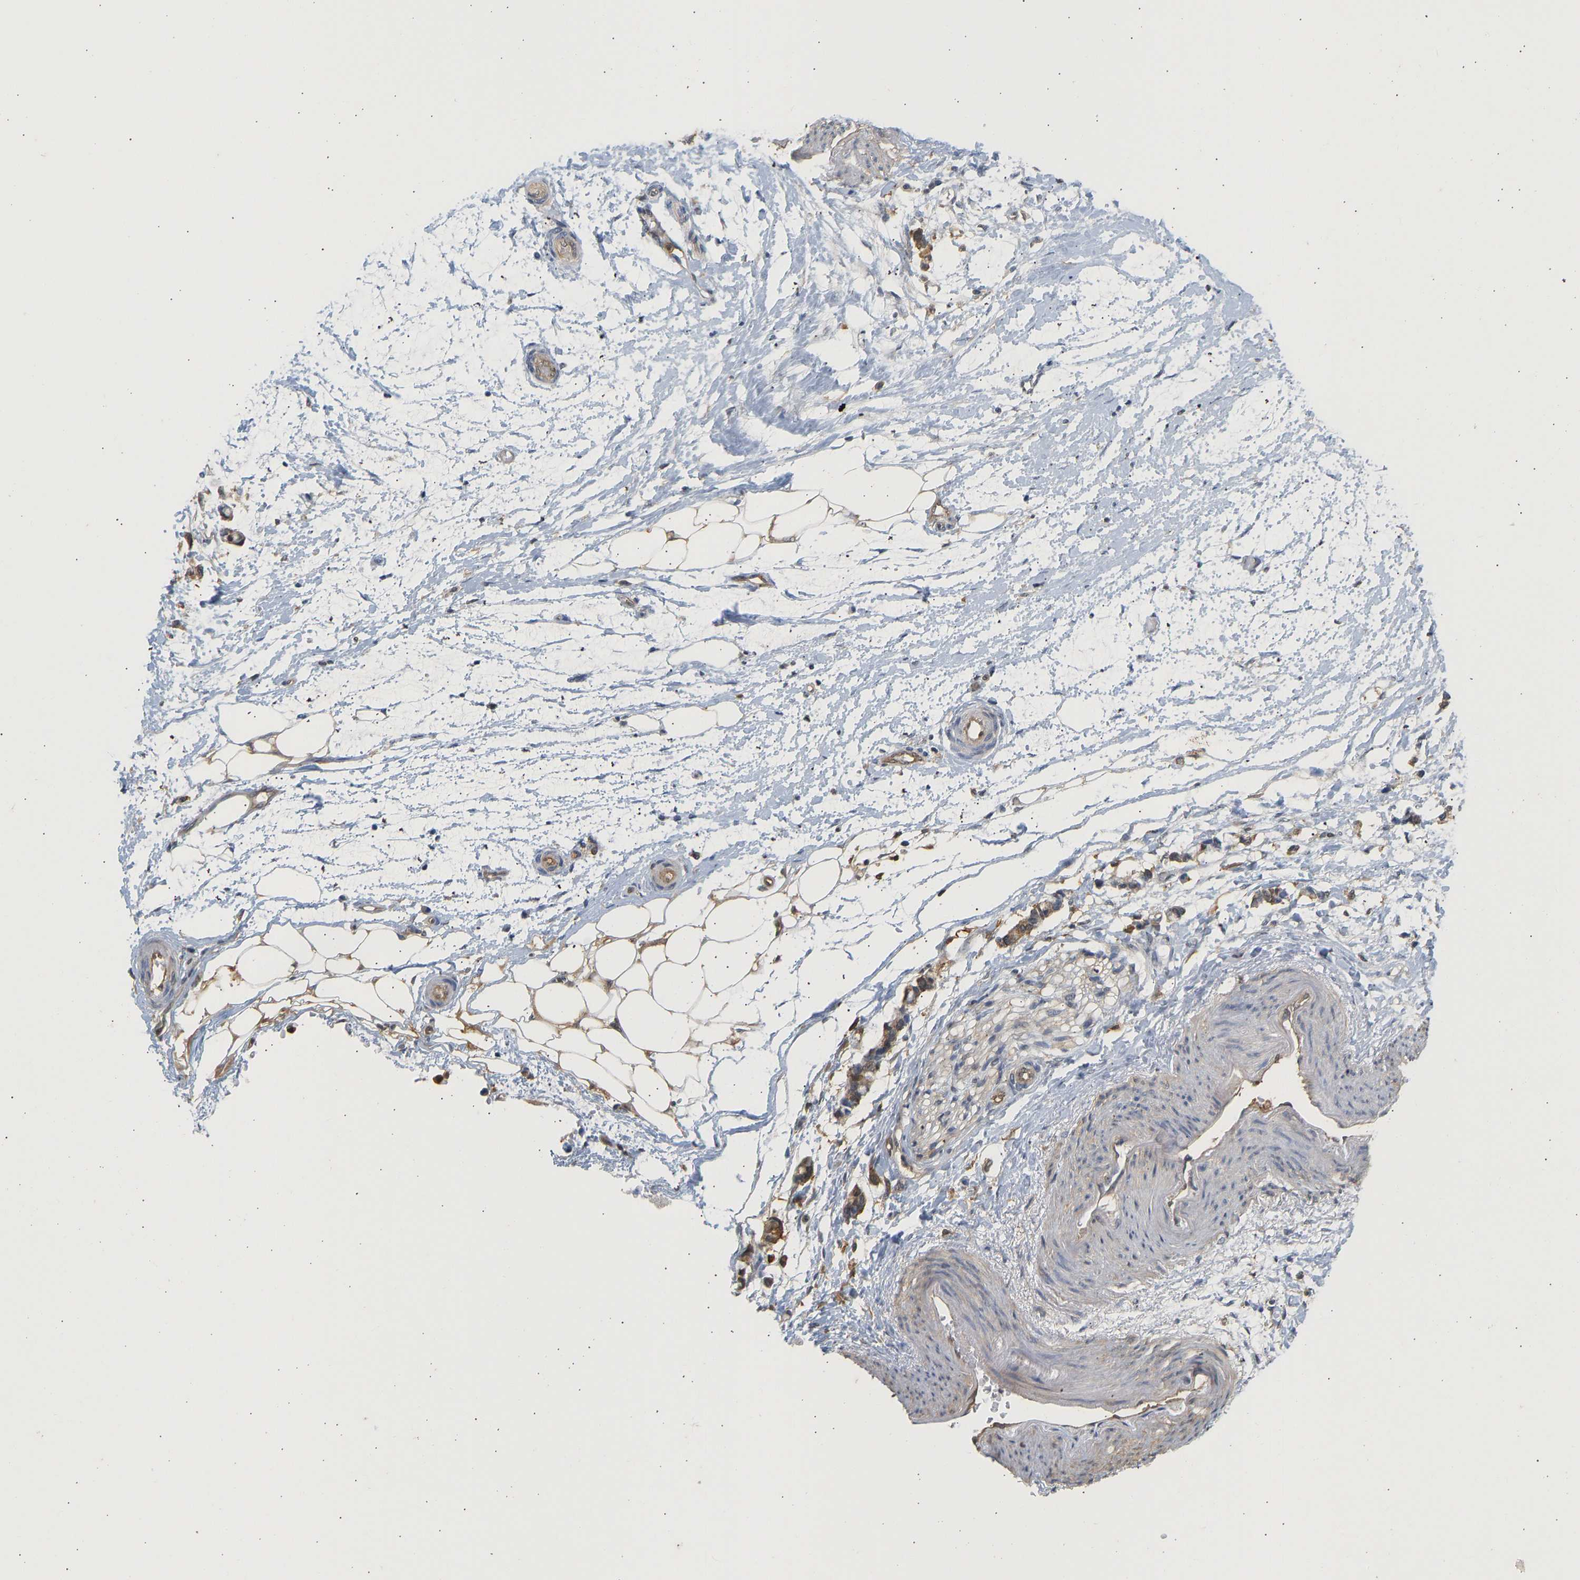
{"staining": {"intensity": "moderate", "quantity": ">75%", "location": "cytoplasmic/membranous"}, "tissue": "adipose tissue", "cell_type": "Adipocytes", "image_type": "normal", "snomed": [{"axis": "morphology", "description": "Normal tissue, NOS"}, {"axis": "morphology", "description": "Adenocarcinoma, NOS"}, {"axis": "topography", "description": "Colon"}, {"axis": "topography", "description": "Peripheral nerve tissue"}], "caption": "The histopathology image exhibits a brown stain indicating the presence of a protein in the cytoplasmic/membranous of adipocytes in adipose tissue. Using DAB (3,3'-diaminobenzidine) (brown) and hematoxylin (blue) stains, captured at high magnification using brightfield microscopy.", "gene": "ENO1", "patient": {"sex": "male", "age": 14}}